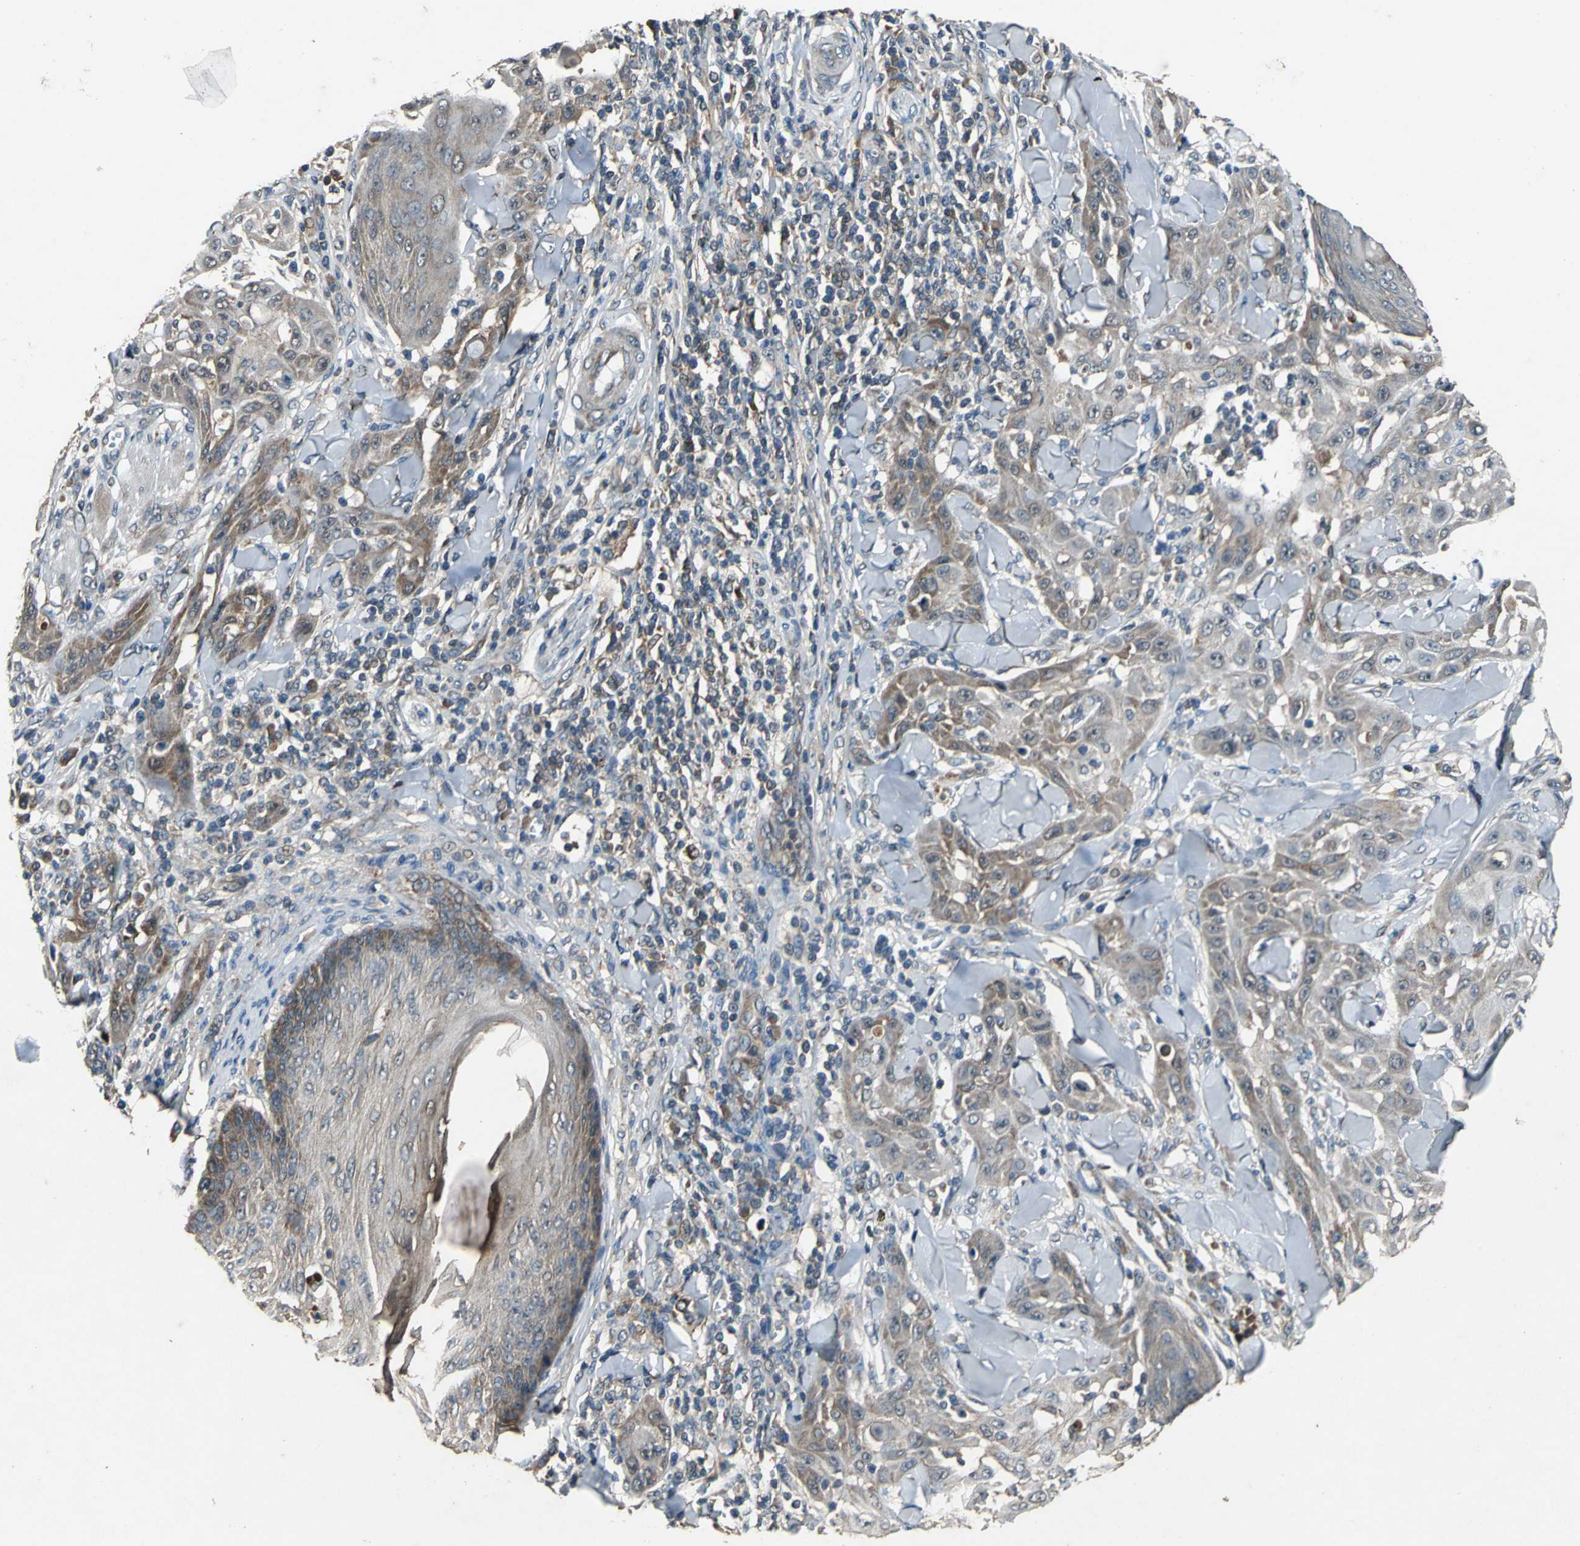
{"staining": {"intensity": "moderate", "quantity": ">75%", "location": "cytoplasmic/membranous"}, "tissue": "skin cancer", "cell_type": "Tumor cells", "image_type": "cancer", "snomed": [{"axis": "morphology", "description": "Squamous cell carcinoma, NOS"}, {"axis": "topography", "description": "Skin"}], "caption": "Moderate cytoplasmic/membranous protein positivity is identified in approximately >75% of tumor cells in skin cancer (squamous cell carcinoma).", "gene": "ZNF608", "patient": {"sex": "male", "age": 24}}